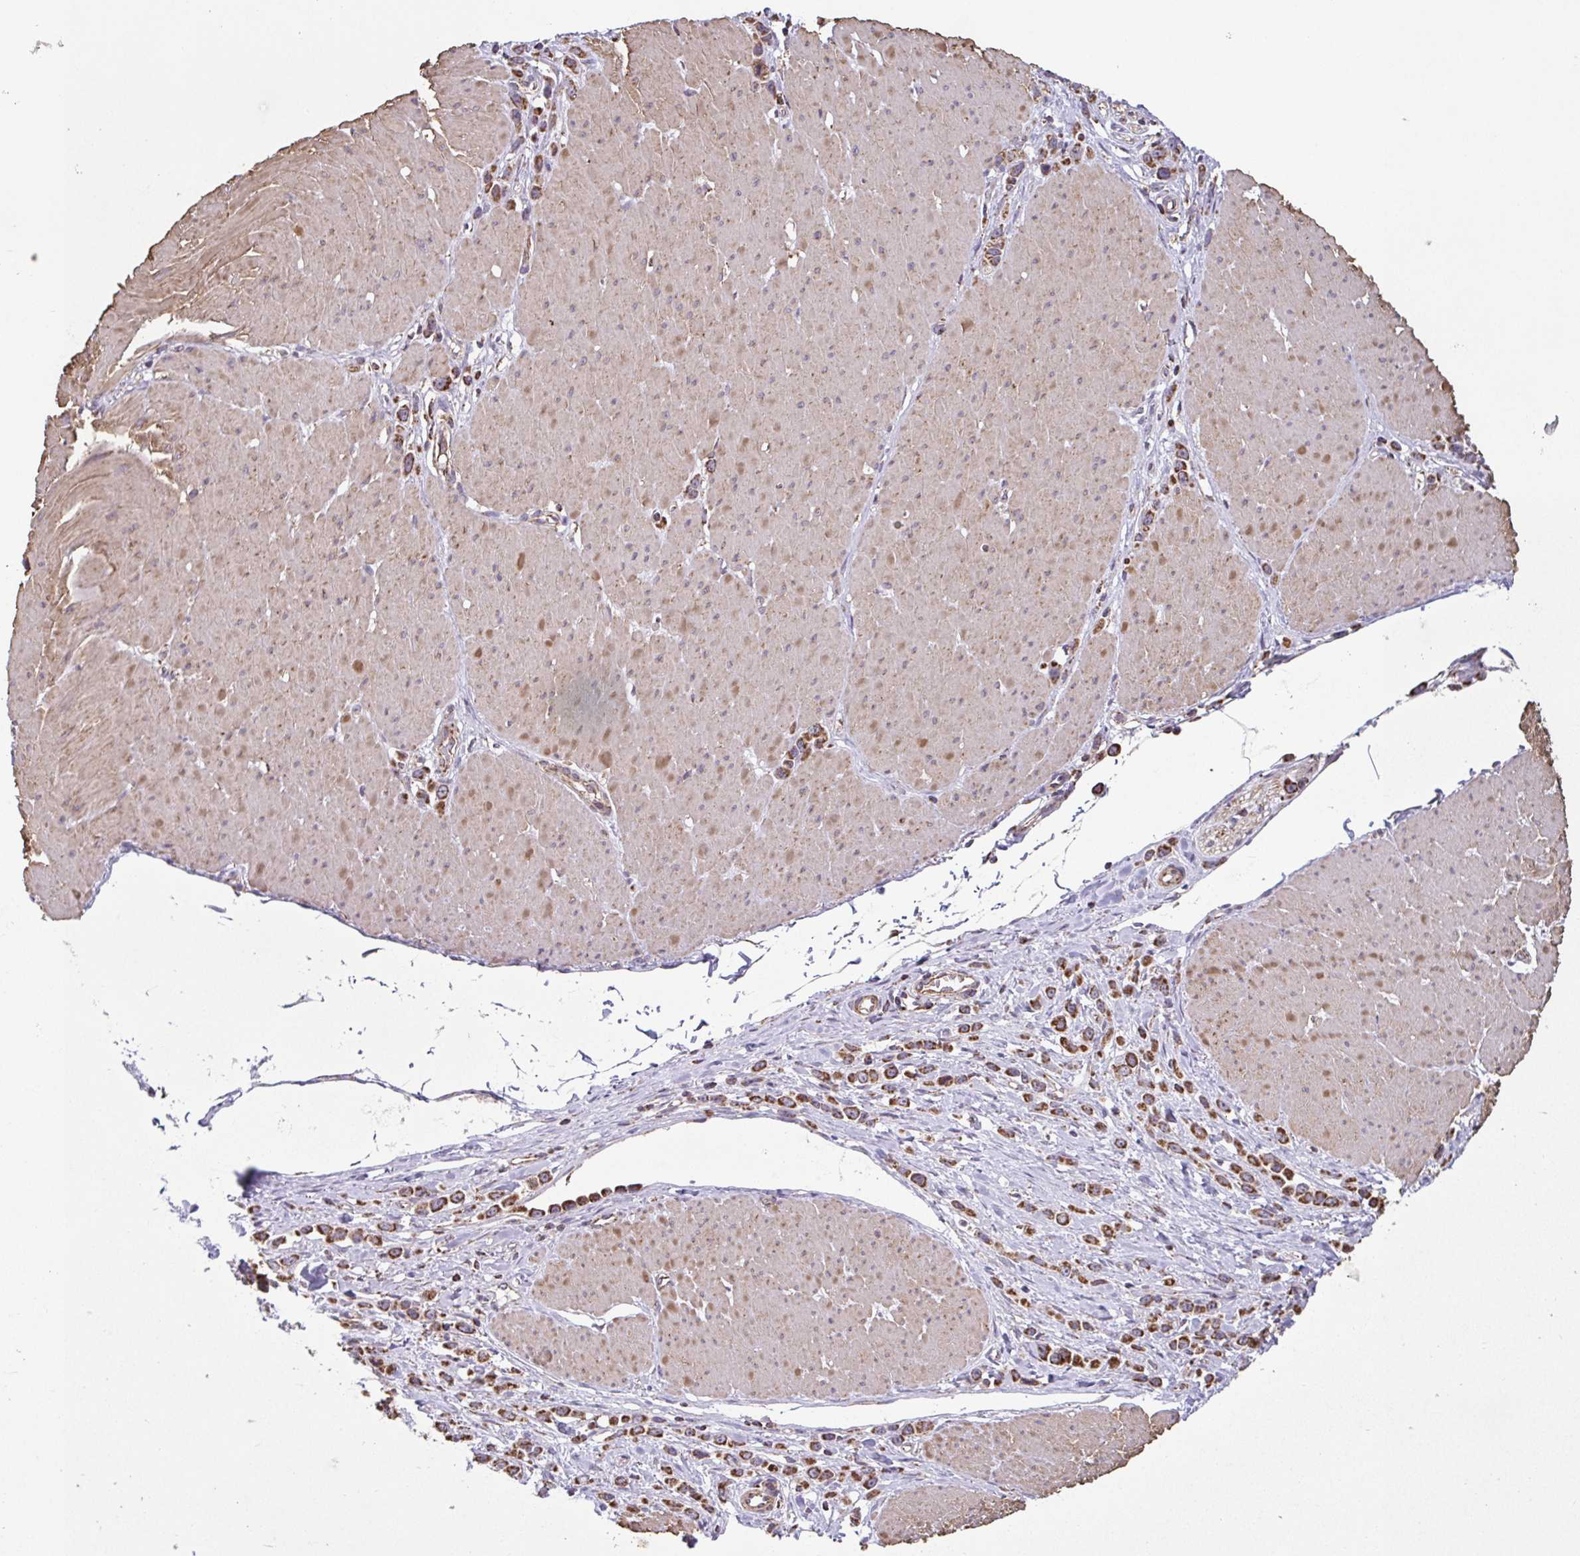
{"staining": {"intensity": "strong", "quantity": ">75%", "location": "cytoplasmic/membranous"}, "tissue": "stomach cancer", "cell_type": "Tumor cells", "image_type": "cancer", "snomed": [{"axis": "morphology", "description": "Adenocarcinoma, NOS"}, {"axis": "topography", "description": "Stomach"}], "caption": "Immunohistochemical staining of stomach cancer shows high levels of strong cytoplasmic/membranous positivity in about >75% of tumor cells. The staining was performed using DAB (3,3'-diaminobenzidine), with brown indicating positive protein expression. Nuclei are stained blue with hematoxylin.", "gene": "DIP2B", "patient": {"sex": "male", "age": 47}}